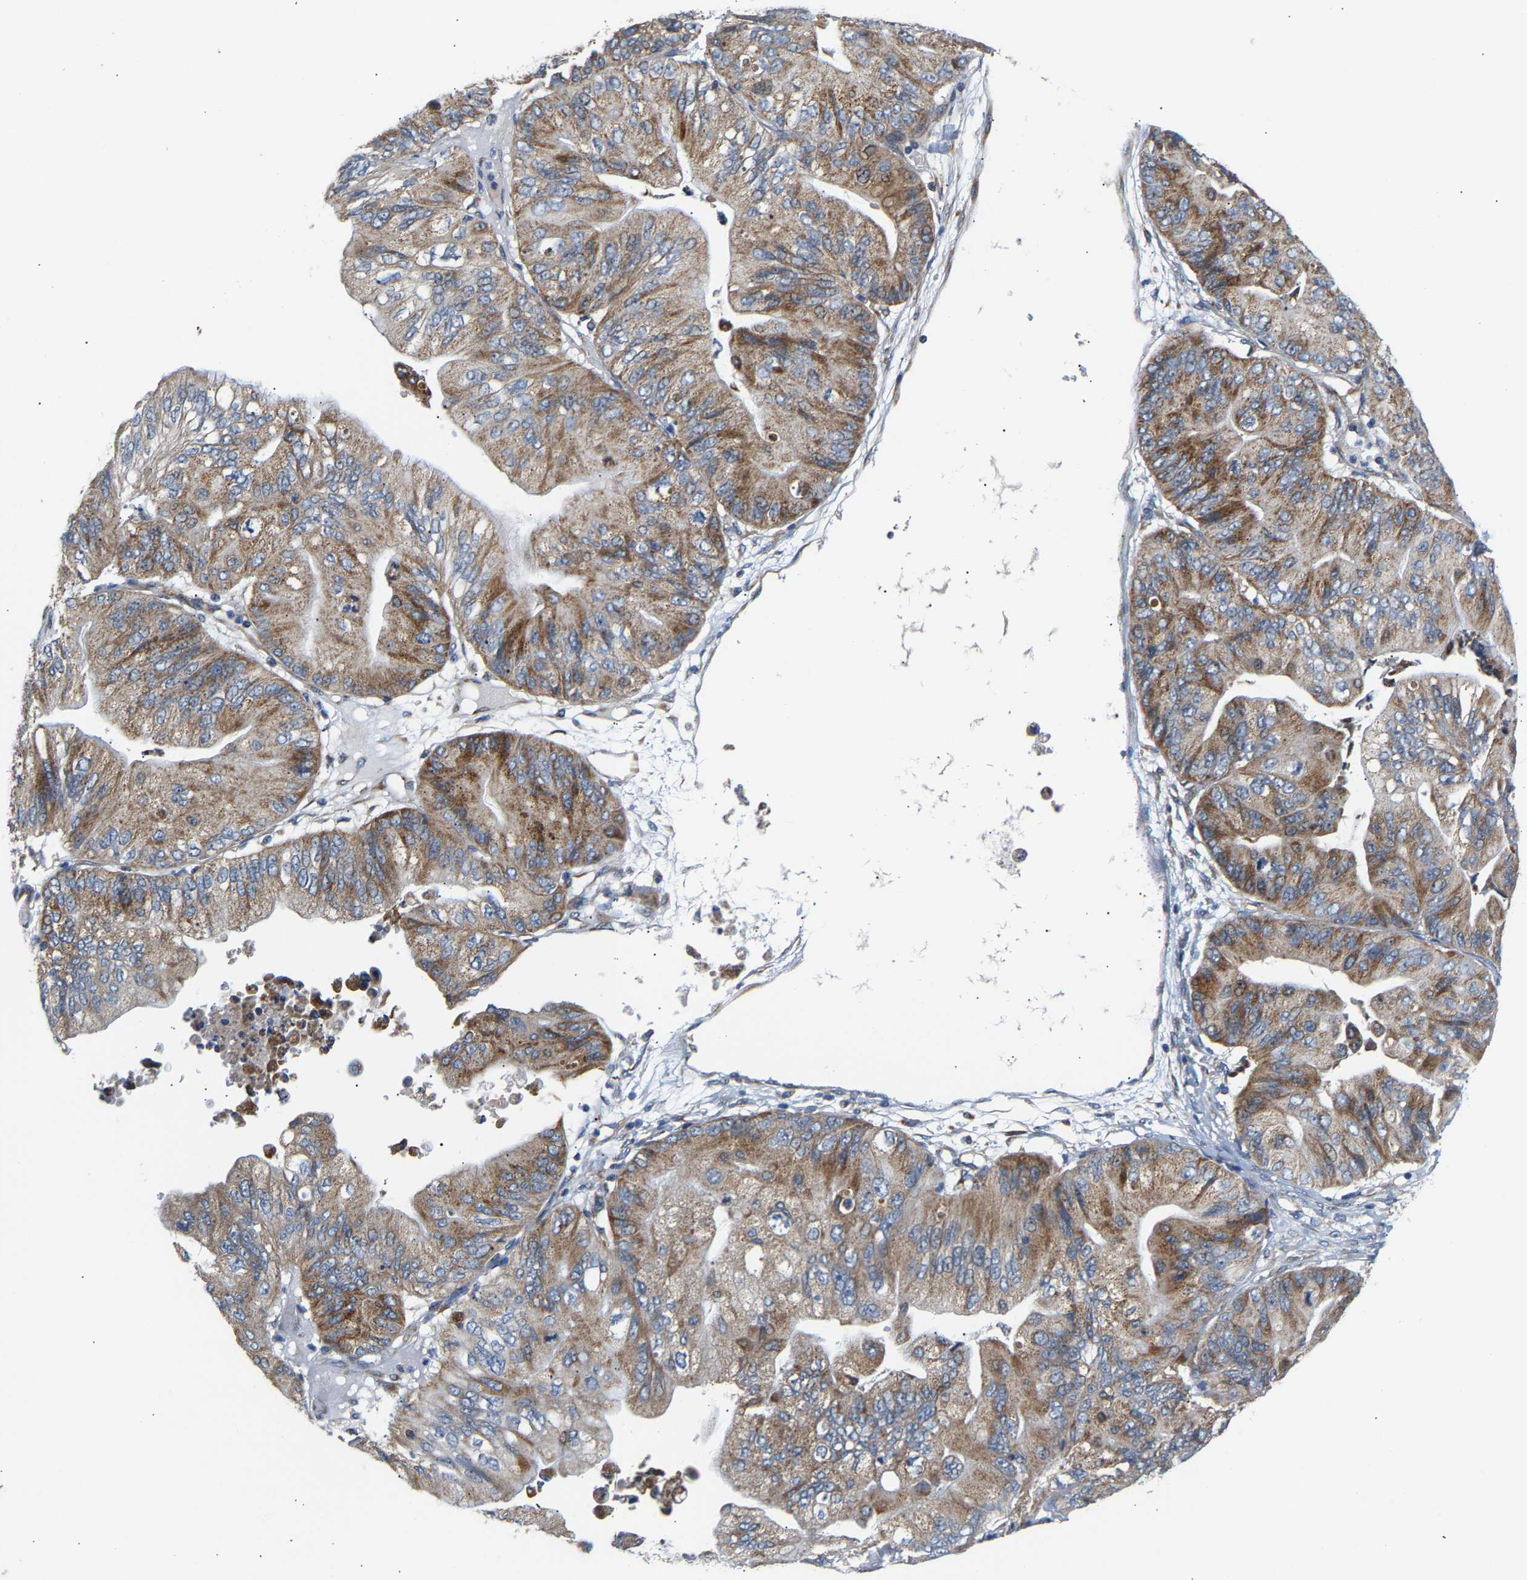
{"staining": {"intensity": "moderate", "quantity": ">75%", "location": "cytoplasmic/membranous"}, "tissue": "ovarian cancer", "cell_type": "Tumor cells", "image_type": "cancer", "snomed": [{"axis": "morphology", "description": "Cystadenocarcinoma, mucinous, NOS"}, {"axis": "topography", "description": "Ovary"}], "caption": "Ovarian cancer (mucinous cystadenocarcinoma) was stained to show a protein in brown. There is medium levels of moderate cytoplasmic/membranous positivity in approximately >75% of tumor cells. The protein is stained brown, and the nuclei are stained in blue (DAB IHC with brightfield microscopy, high magnification).", "gene": "TMEM168", "patient": {"sex": "female", "age": 61}}